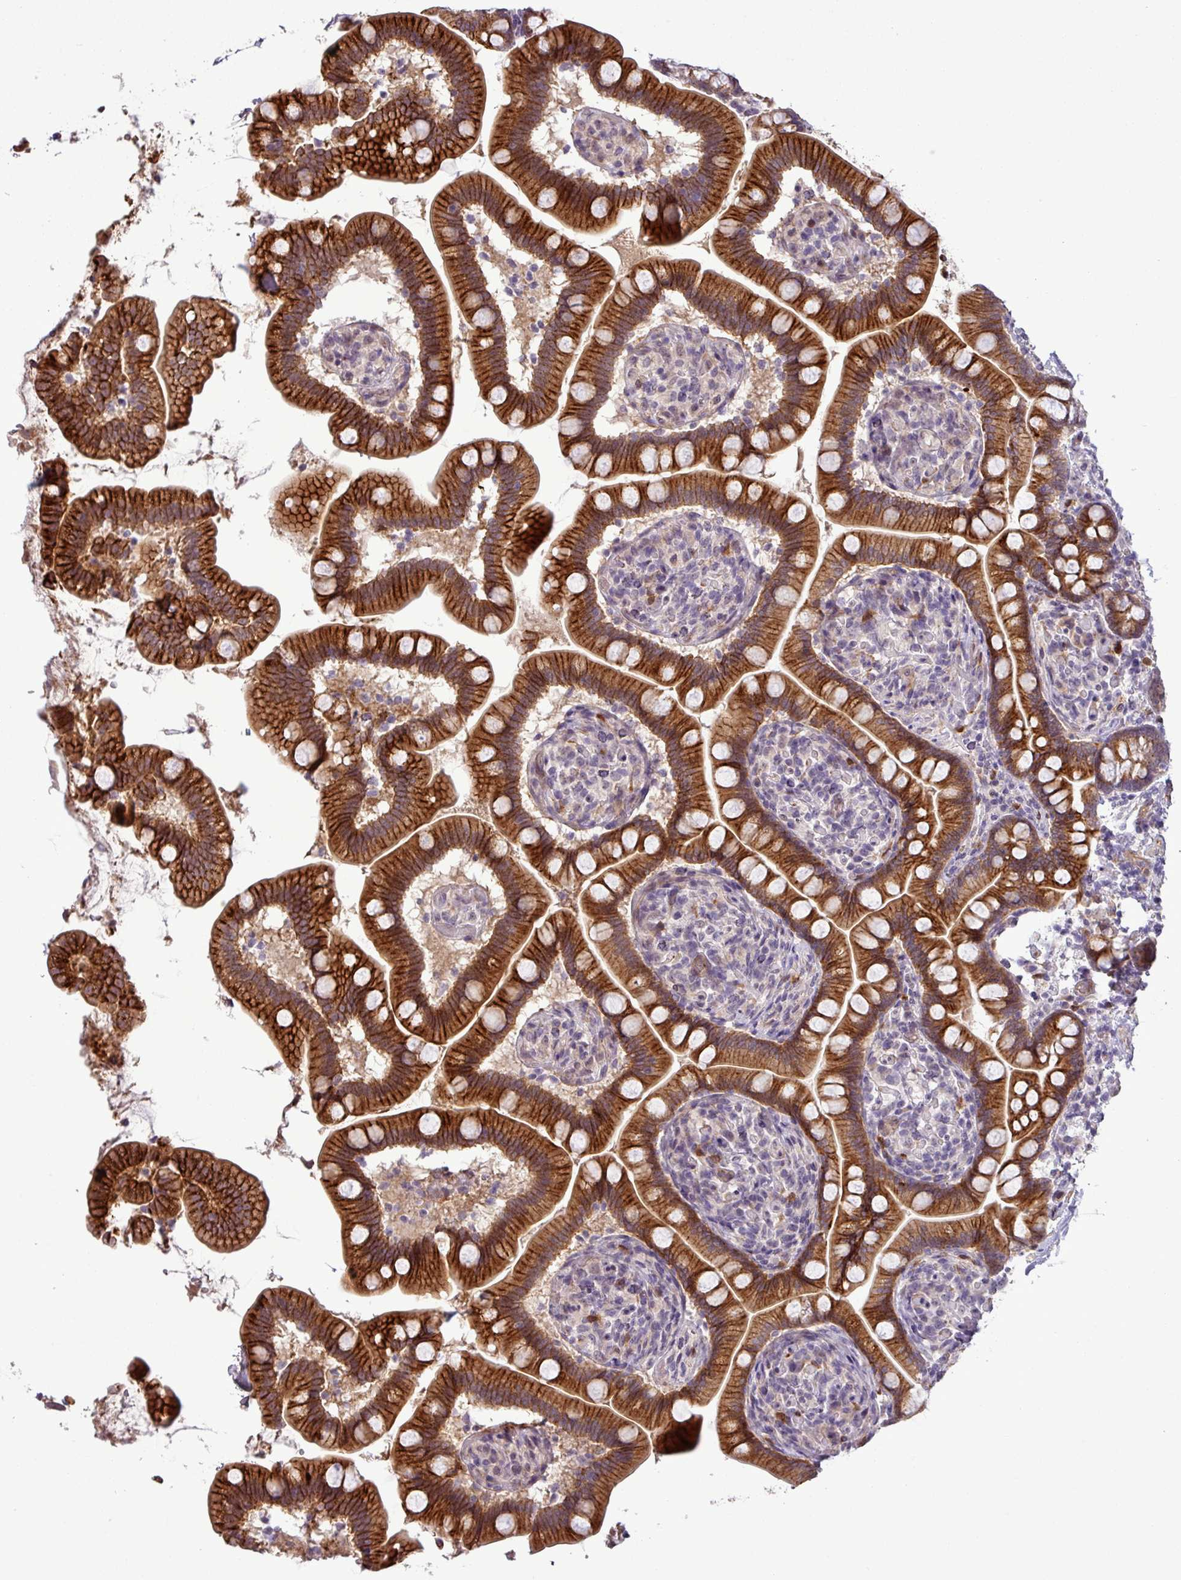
{"staining": {"intensity": "strong", "quantity": ">75%", "location": "cytoplasmic/membranous"}, "tissue": "small intestine", "cell_type": "Glandular cells", "image_type": "normal", "snomed": [{"axis": "morphology", "description": "Normal tissue, NOS"}, {"axis": "topography", "description": "Small intestine"}], "caption": "DAB (3,3'-diaminobenzidine) immunohistochemical staining of benign small intestine displays strong cytoplasmic/membranous protein expression in approximately >75% of glandular cells.", "gene": "PCDH1", "patient": {"sex": "female", "age": 64}}